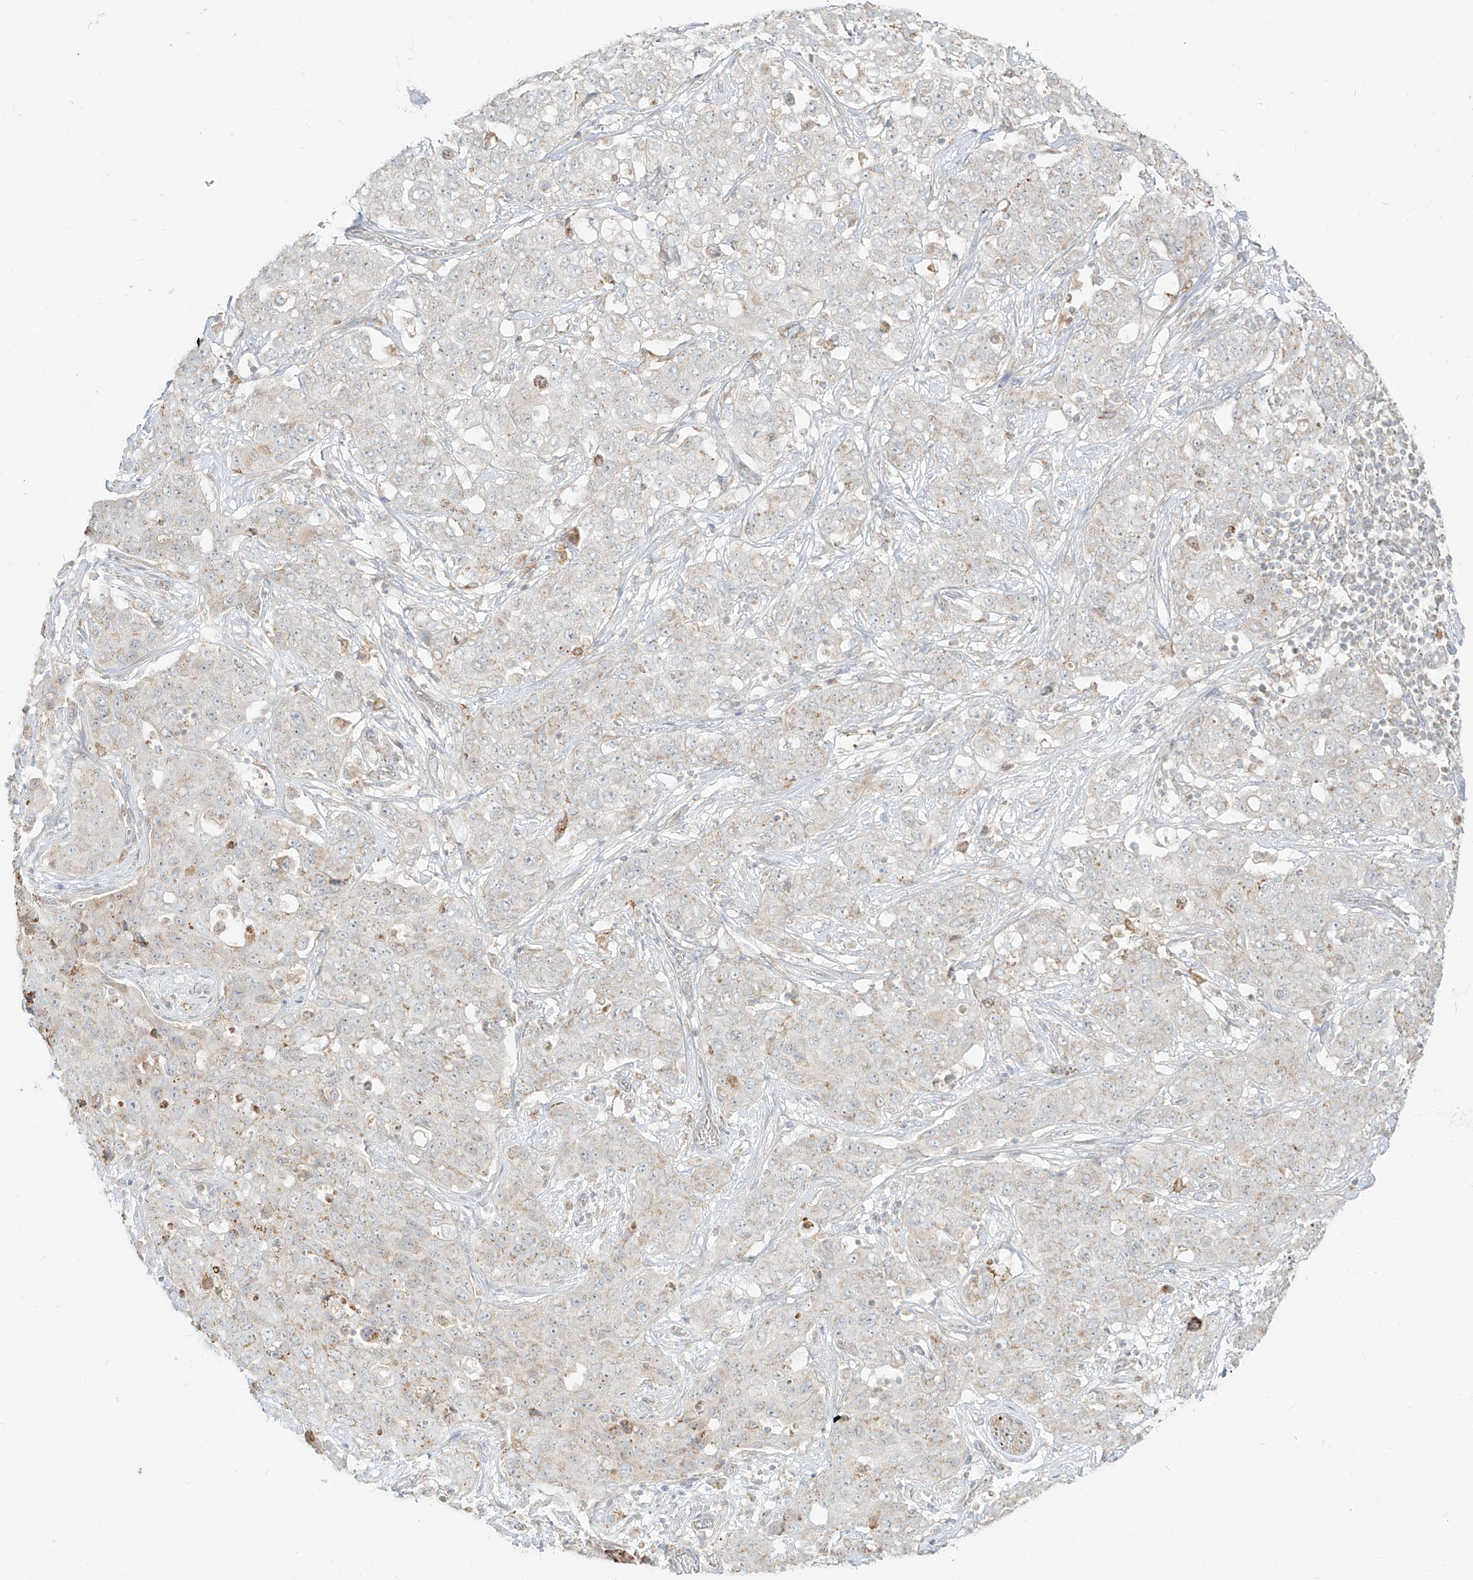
{"staining": {"intensity": "negative", "quantity": "none", "location": "none"}, "tissue": "stomach cancer", "cell_type": "Tumor cells", "image_type": "cancer", "snomed": [{"axis": "morphology", "description": "Normal tissue, NOS"}, {"axis": "morphology", "description": "Adenocarcinoma, NOS"}, {"axis": "topography", "description": "Lymph node"}, {"axis": "topography", "description": "Stomach"}], "caption": "High magnification brightfield microscopy of adenocarcinoma (stomach) stained with DAB (brown) and counterstained with hematoxylin (blue): tumor cells show no significant positivity.", "gene": "ZIM3", "patient": {"sex": "male", "age": 48}}